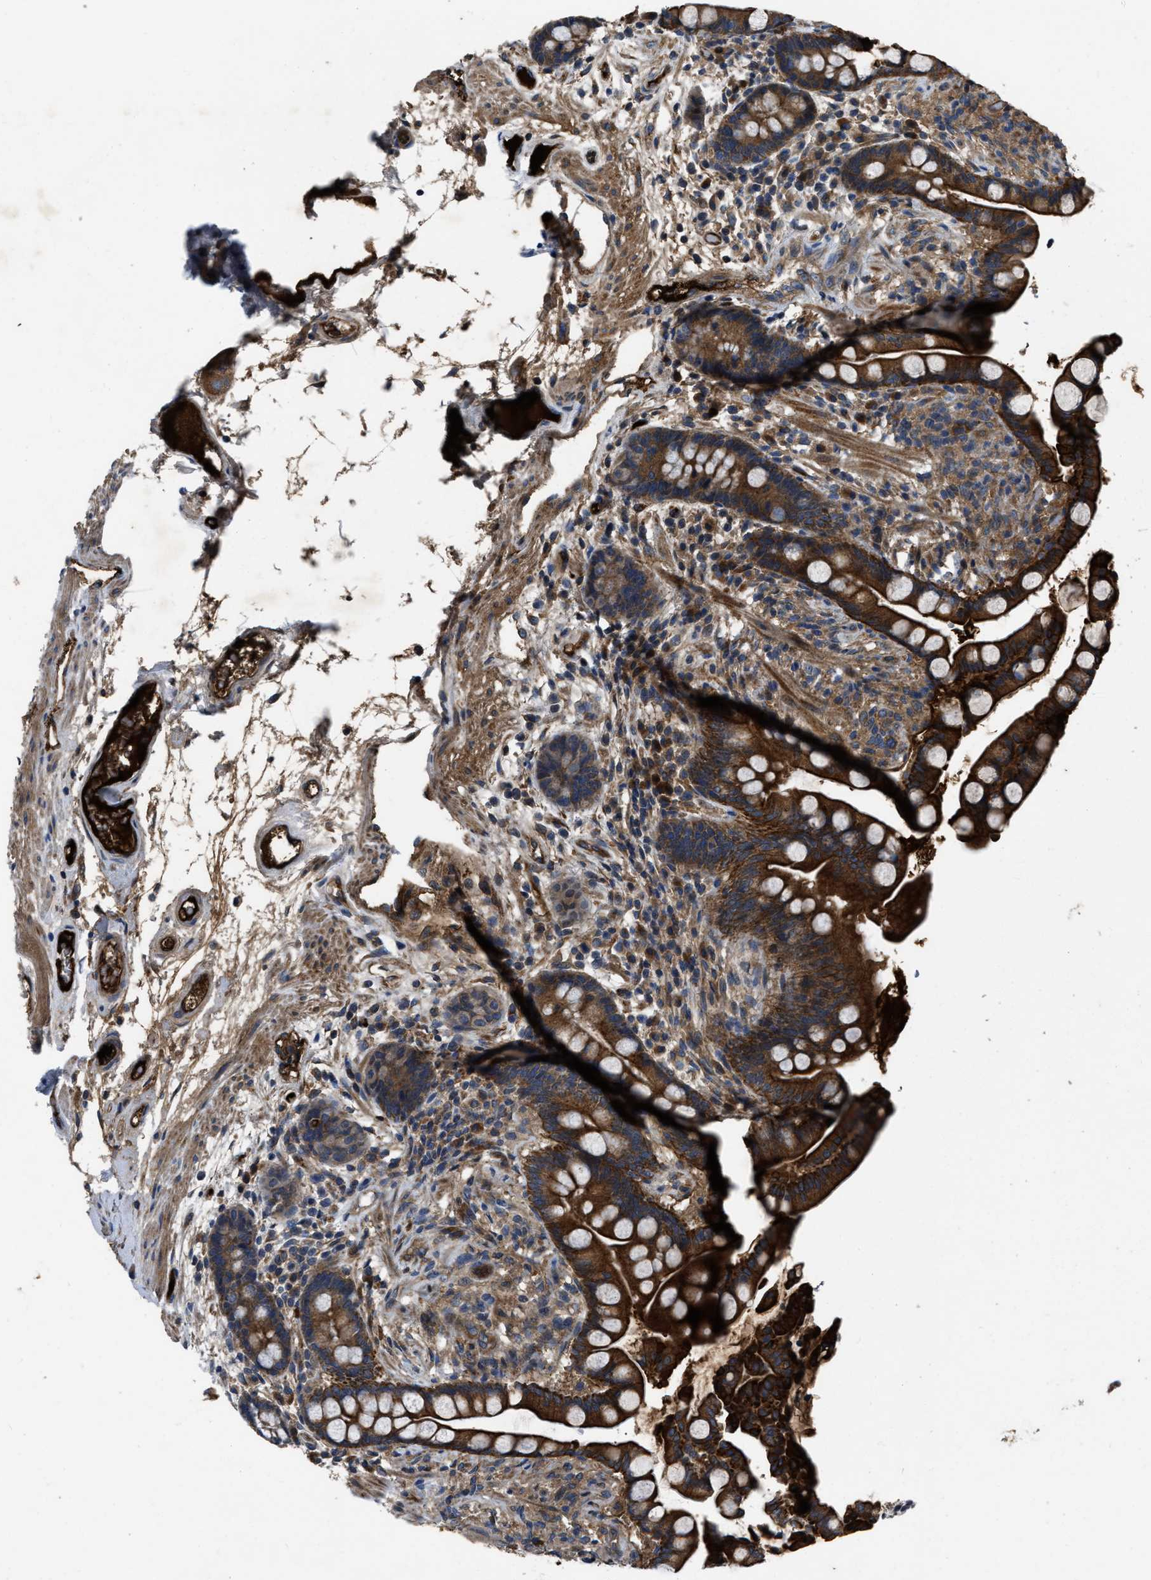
{"staining": {"intensity": "moderate", "quantity": ">75%", "location": "cytoplasmic/membranous"}, "tissue": "colon", "cell_type": "Endothelial cells", "image_type": "normal", "snomed": [{"axis": "morphology", "description": "Normal tissue, NOS"}, {"axis": "topography", "description": "Colon"}], "caption": "This micrograph shows normal colon stained with immunohistochemistry (IHC) to label a protein in brown. The cytoplasmic/membranous of endothelial cells show moderate positivity for the protein. Nuclei are counter-stained blue.", "gene": "ERC1", "patient": {"sex": "male", "age": 73}}